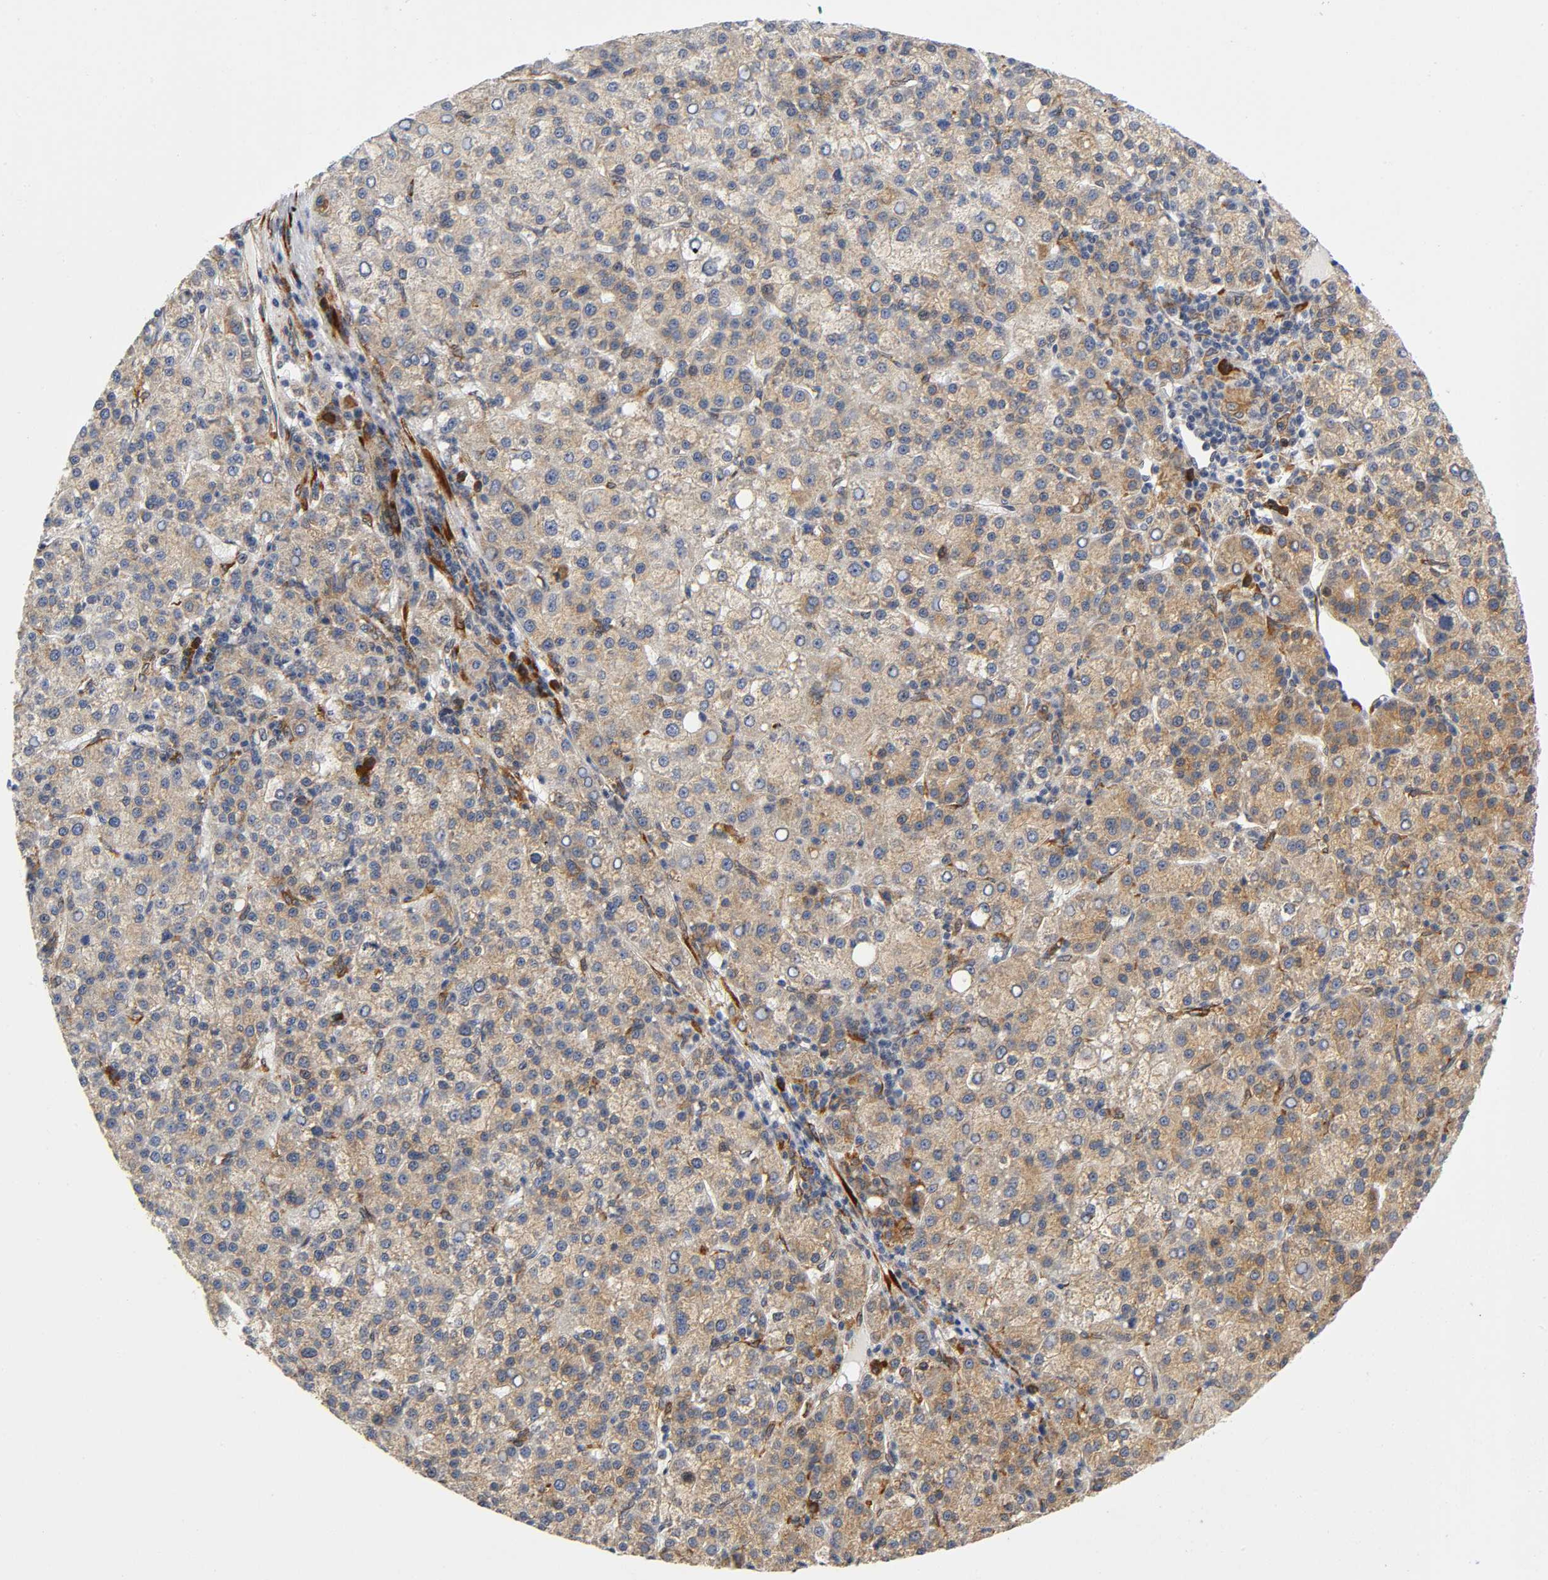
{"staining": {"intensity": "moderate", "quantity": ">75%", "location": "cytoplasmic/membranous"}, "tissue": "liver cancer", "cell_type": "Tumor cells", "image_type": "cancer", "snomed": [{"axis": "morphology", "description": "Carcinoma, Hepatocellular, NOS"}, {"axis": "topography", "description": "Liver"}], "caption": "Protein staining of liver cancer (hepatocellular carcinoma) tissue displays moderate cytoplasmic/membranous positivity in about >75% of tumor cells. The protein is stained brown, and the nuclei are stained in blue (DAB IHC with brightfield microscopy, high magnification).", "gene": "SOS2", "patient": {"sex": "female", "age": 58}}